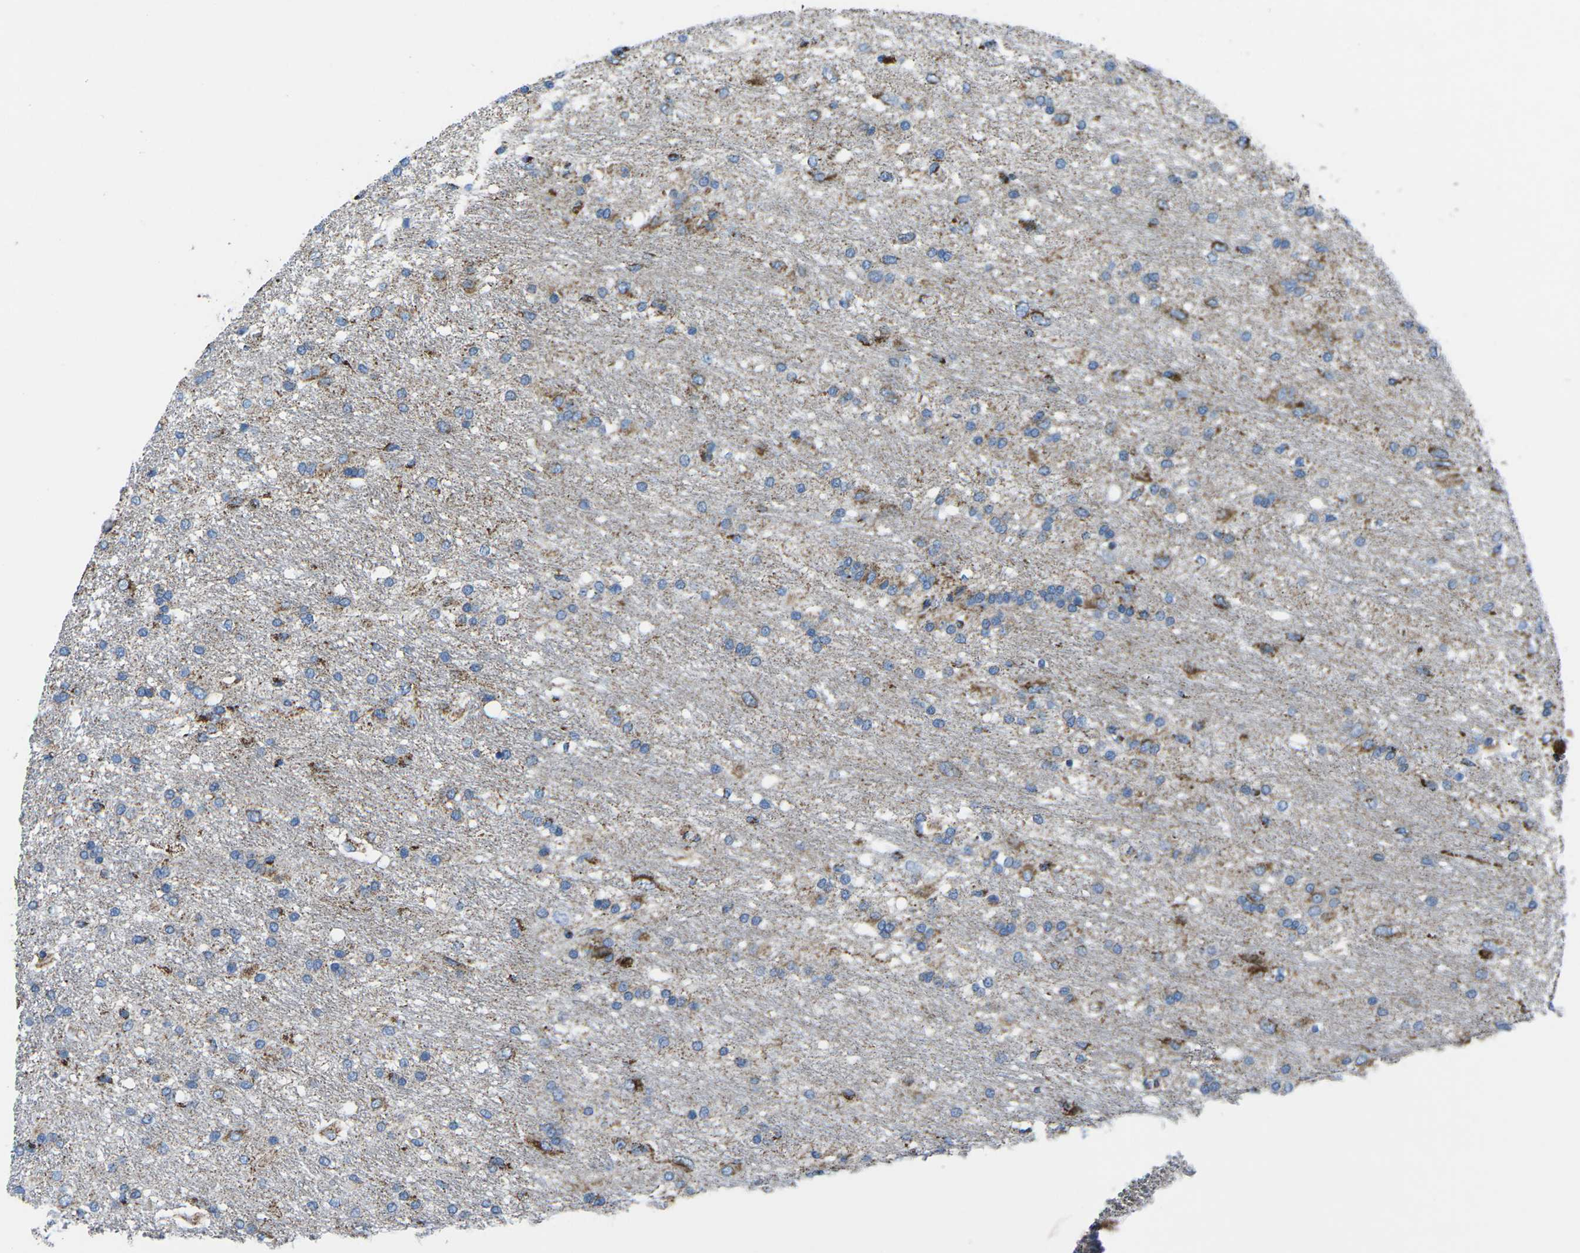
{"staining": {"intensity": "moderate", "quantity": "<25%", "location": "cytoplasmic/membranous"}, "tissue": "glioma", "cell_type": "Tumor cells", "image_type": "cancer", "snomed": [{"axis": "morphology", "description": "Glioma, malignant, Low grade"}, {"axis": "topography", "description": "Brain"}], "caption": "Immunohistochemical staining of human malignant glioma (low-grade) shows low levels of moderate cytoplasmic/membranous protein expression in approximately <25% of tumor cells.", "gene": "MT-CO2", "patient": {"sex": "male", "age": 77}}